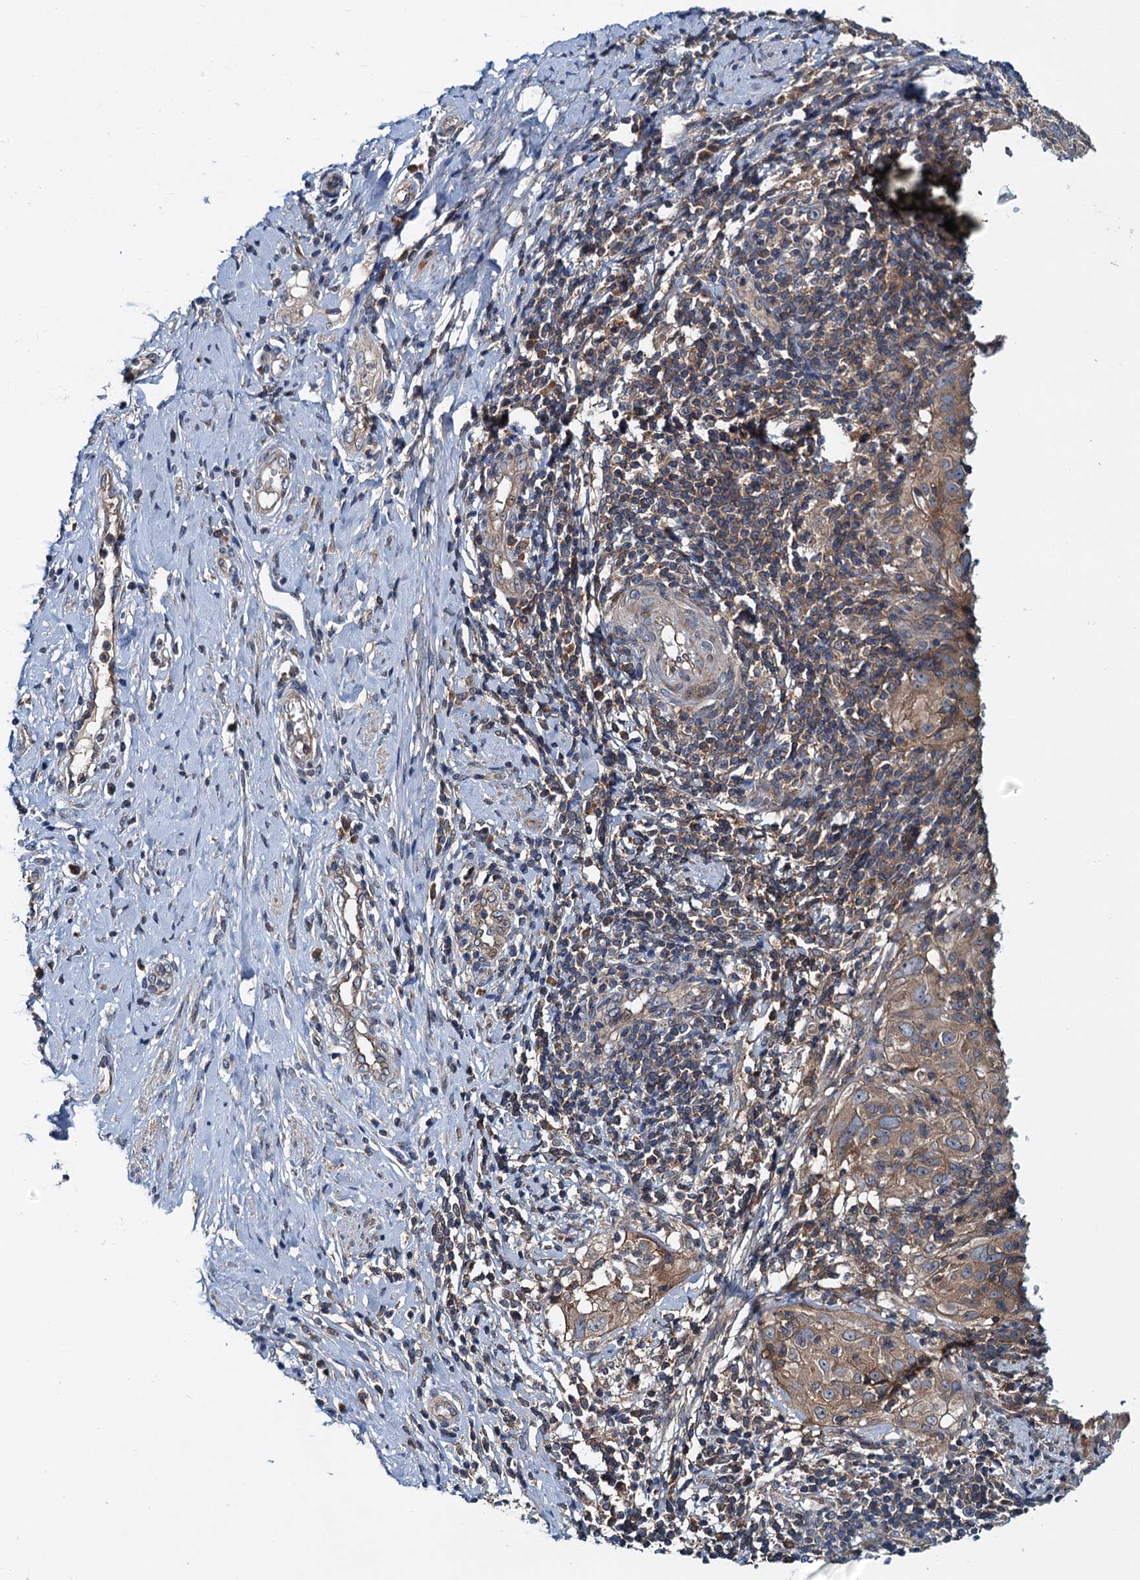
{"staining": {"intensity": "weak", "quantity": ">75%", "location": "cytoplasmic/membranous"}, "tissue": "cervical cancer", "cell_type": "Tumor cells", "image_type": "cancer", "snomed": [{"axis": "morphology", "description": "Squamous cell carcinoma, NOS"}, {"axis": "topography", "description": "Cervix"}], "caption": "Cervical cancer stained for a protein (brown) demonstrates weak cytoplasmic/membranous positive positivity in about >75% of tumor cells.", "gene": "EFL1", "patient": {"sex": "female", "age": 31}}